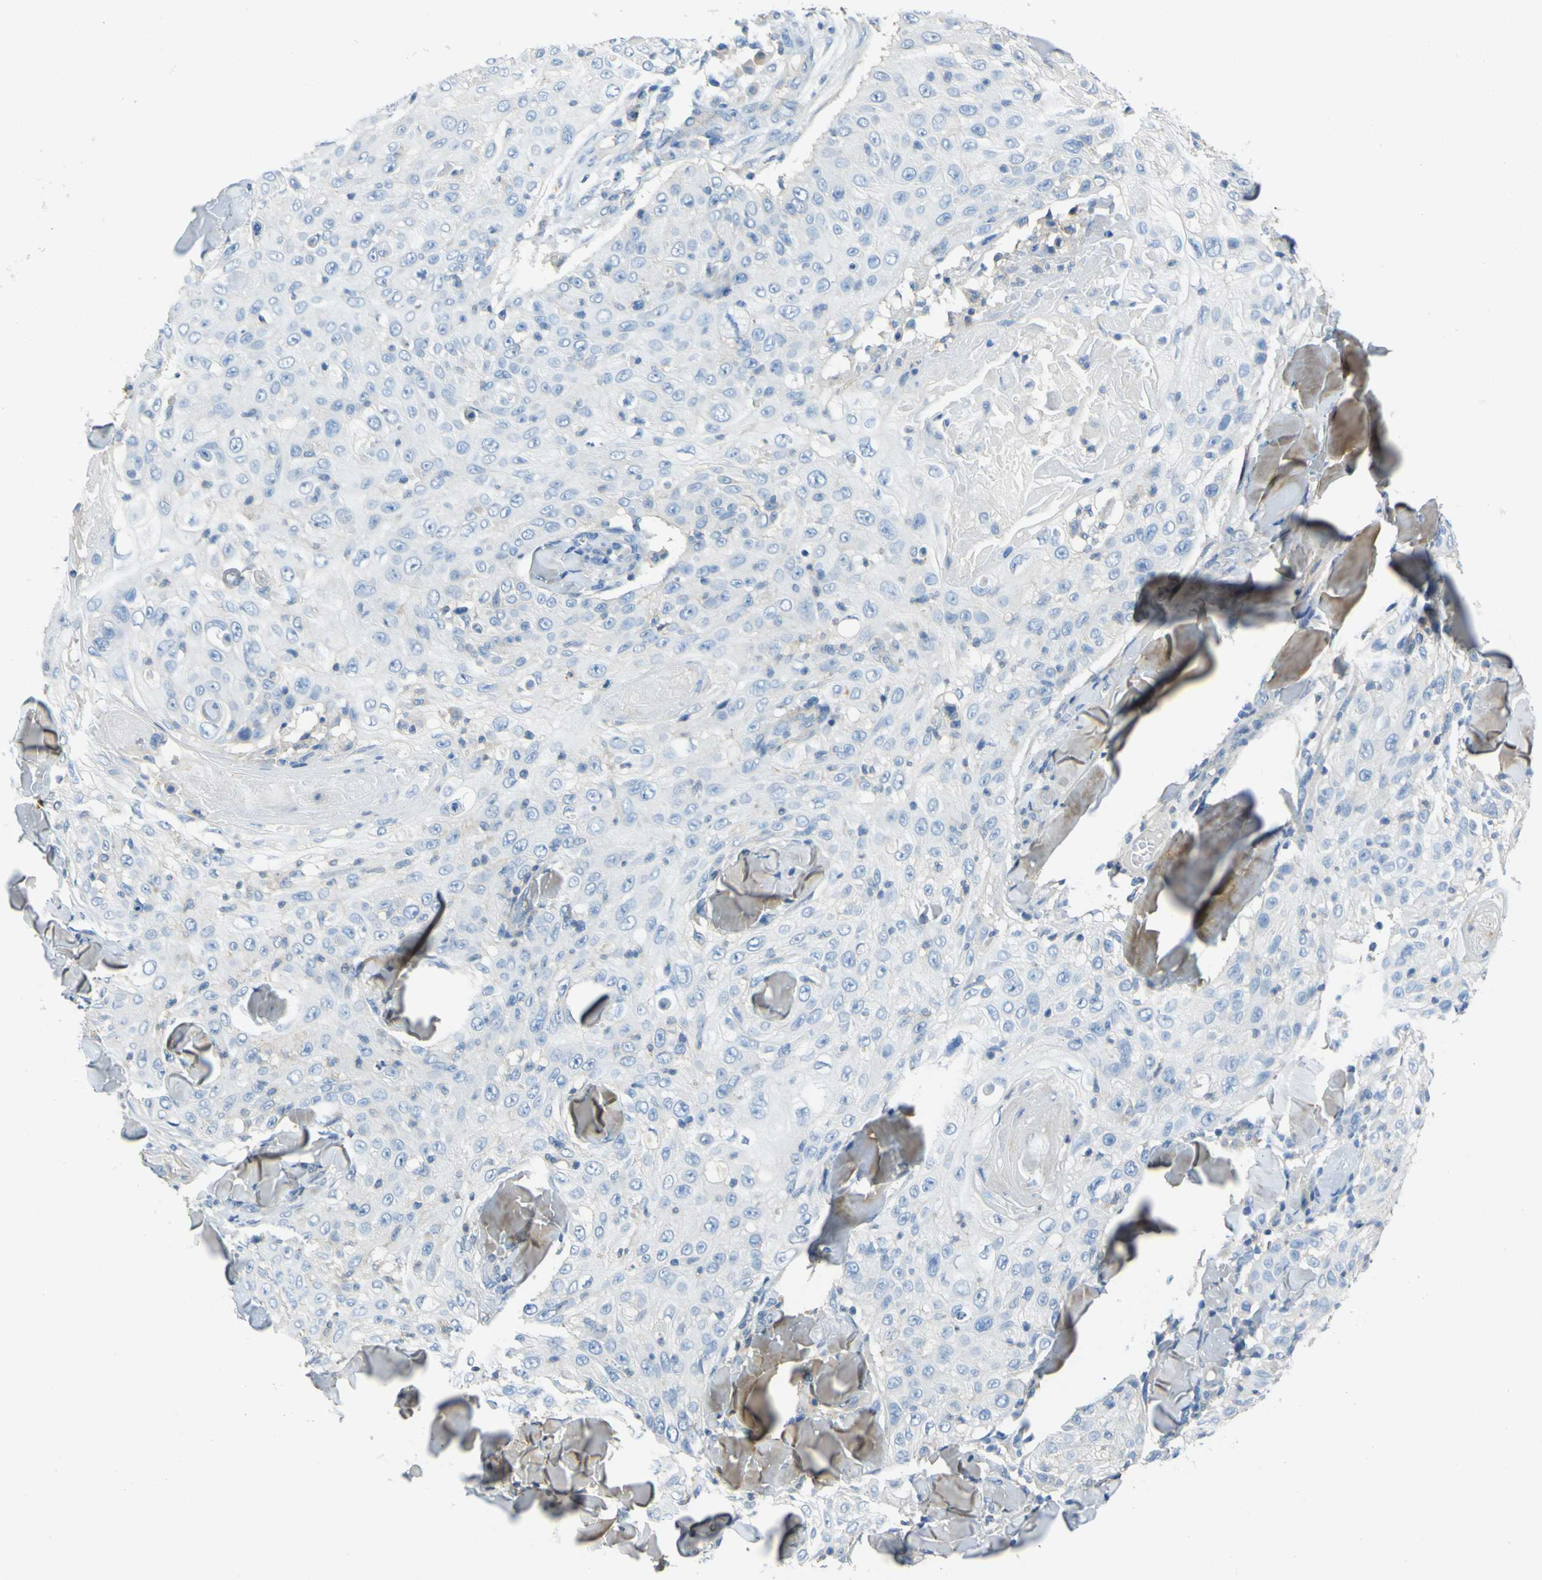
{"staining": {"intensity": "negative", "quantity": "none", "location": "none"}, "tissue": "skin cancer", "cell_type": "Tumor cells", "image_type": "cancer", "snomed": [{"axis": "morphology", "description": "Squamous cell carcinoma, NOS"}, {"axis": "topography", "description": "Skin"}], "caption": "The immunohistochemistry (IHC) histopathology image has no significant staining in tumor cells of squamous cell carcinoma (skin) tissue.", "gene": "OGN", "patient": {"sex": "male", "age": 86}}